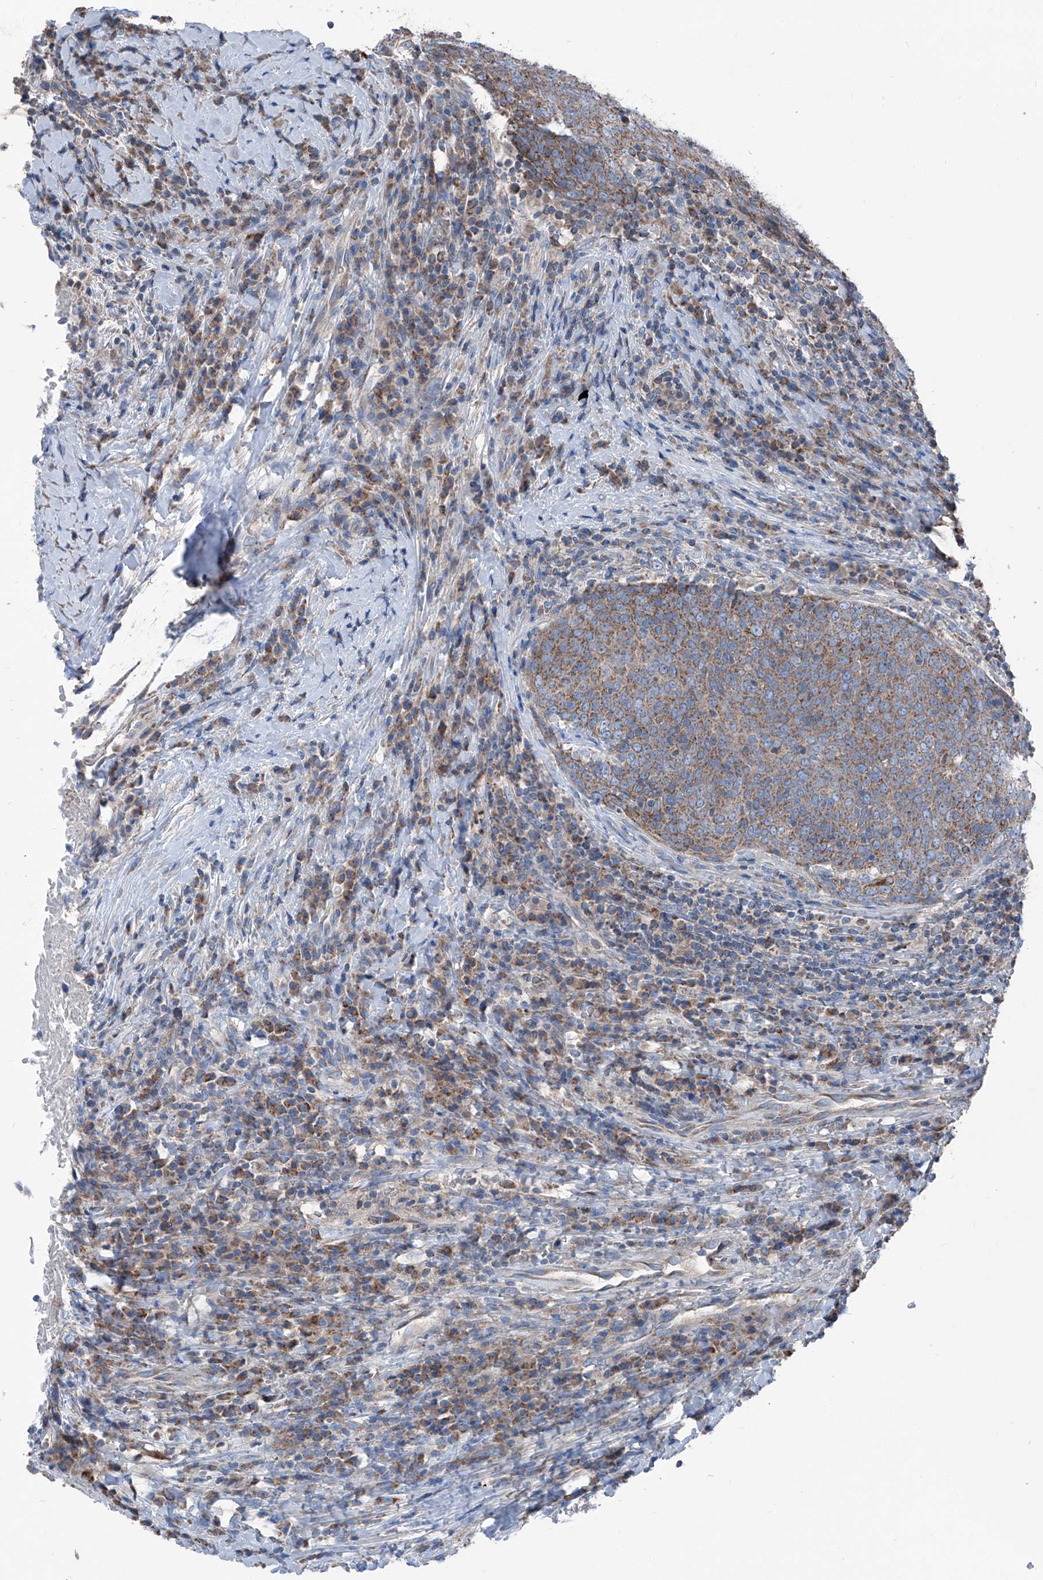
{"staining": {"intensity": "moderate", "quantity": ">75%", "location": "cytoplasmic/membranous"}, "tissue": "head and neck cancer", "cell_type": "Tumor cells", "image_type": "cancer", "snomed": [{"axis": "morphology", "description": "Squamous cell carcinoma, NOS"}, {"axis": "morphology", "description": "Squamous cell carcinoma, metastatic, NOS"}, {"axis": "topography", "description": "Lymph node"}, {"axis": "topography", "description": "Head-Neck"}], "caption": "Immunohistochemistry (DAB) staining of human head and neck cancer reveals moderate cytoplasmic/membranous protein staining in about >75% of tumor cells.", "gene": "GPAT3", "patient": {"sex": "male", "age": 62}}